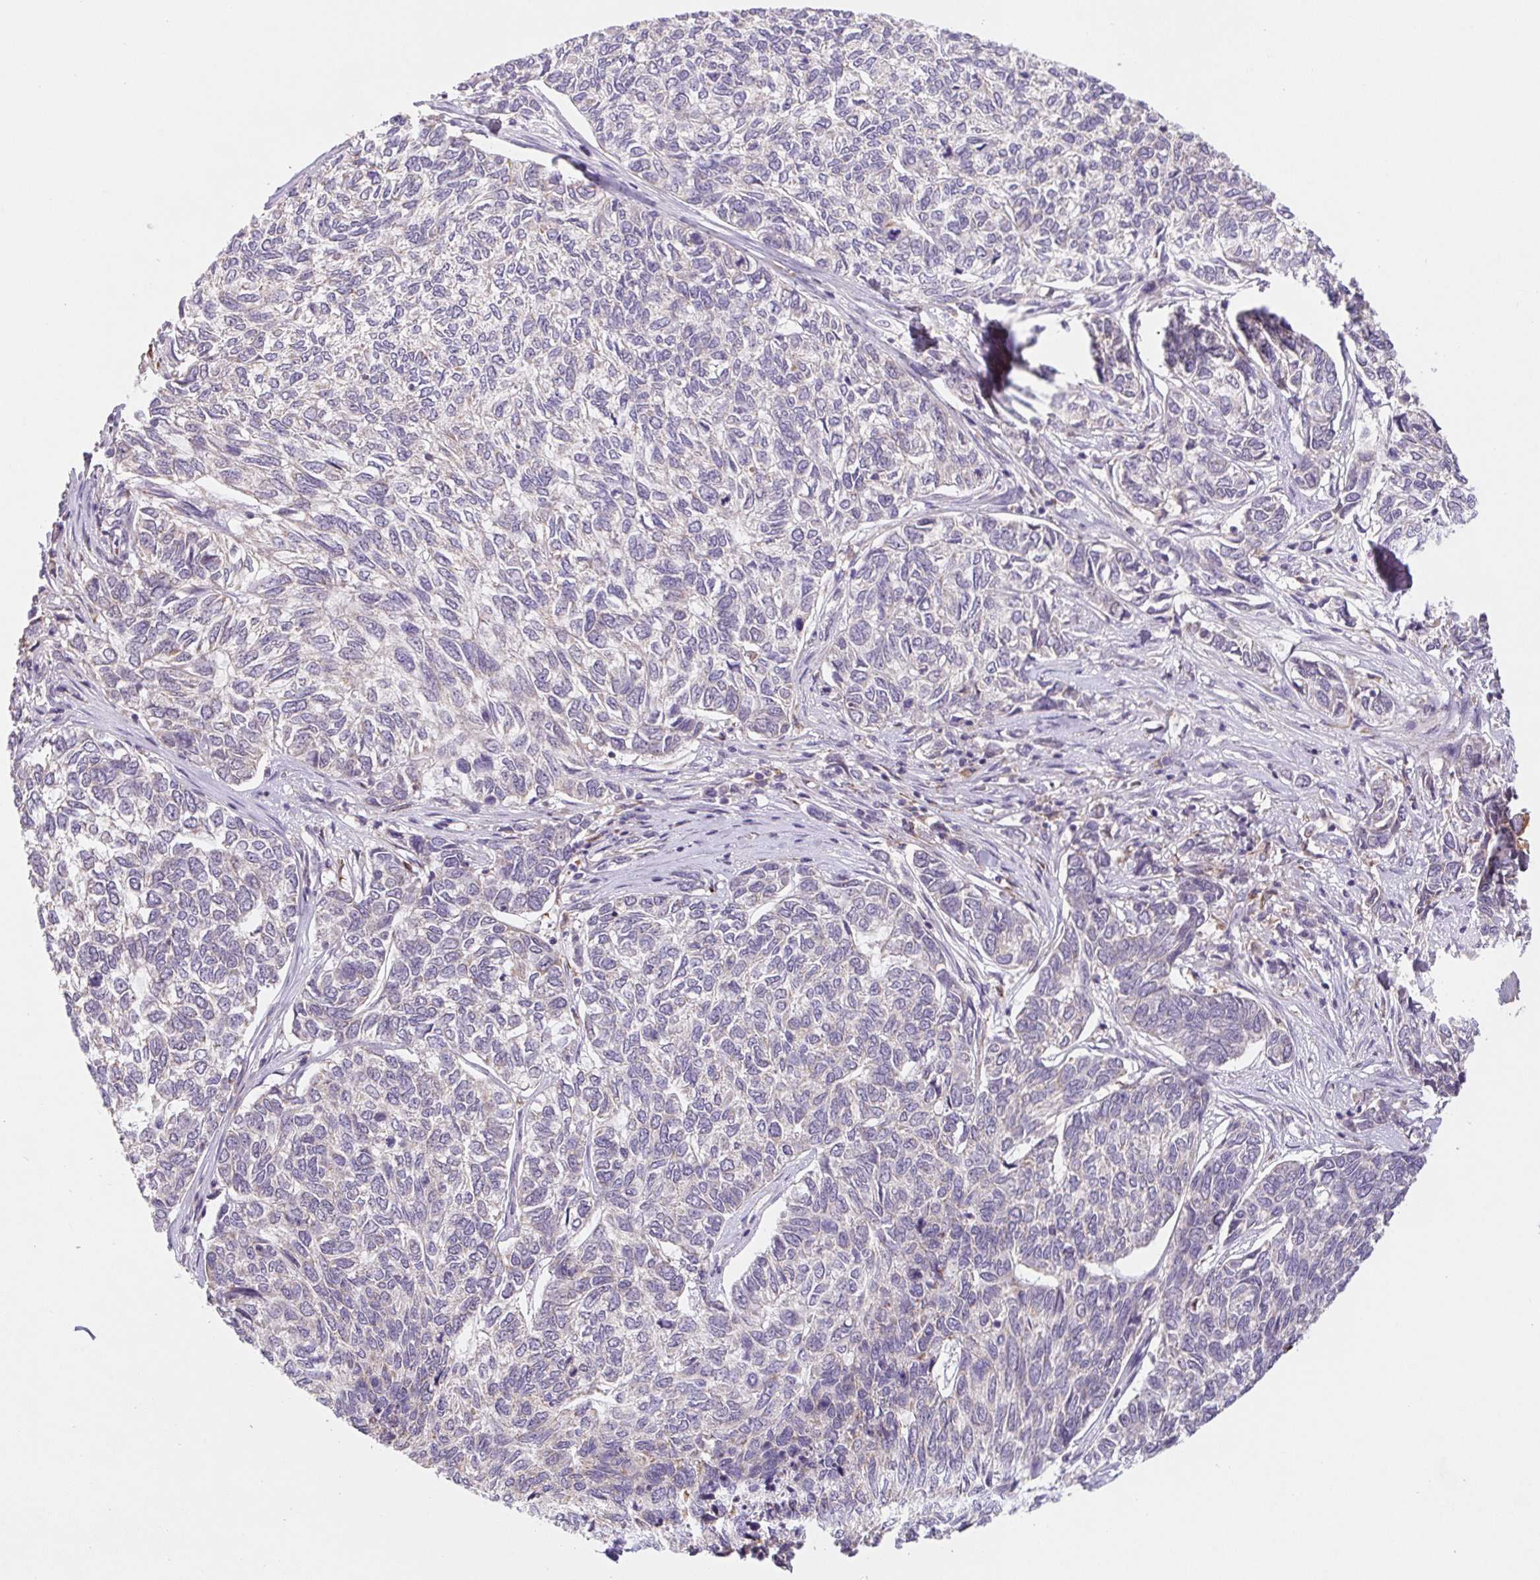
{"staining": {"intensity": "negative", "quantity": "none", "location": "none"}, "tissue": "skin cancer", "cell_type": "Tumor cells", "image_type": "cancer", "snomed": [{"axis": "morphology", "description": "Basal cell carcinoma"}, {"axis": "topography", "description": "Skin"}], "caption": "Immunohistochemistry photomicrograph of neoplastic tissue: skin cancer stained with DAB (3,3'-diaminobenzidine) displays no significant protein staining in tumor cells.", "gene": "EMC6", "patient": {"sex": "female", "age": 65}}